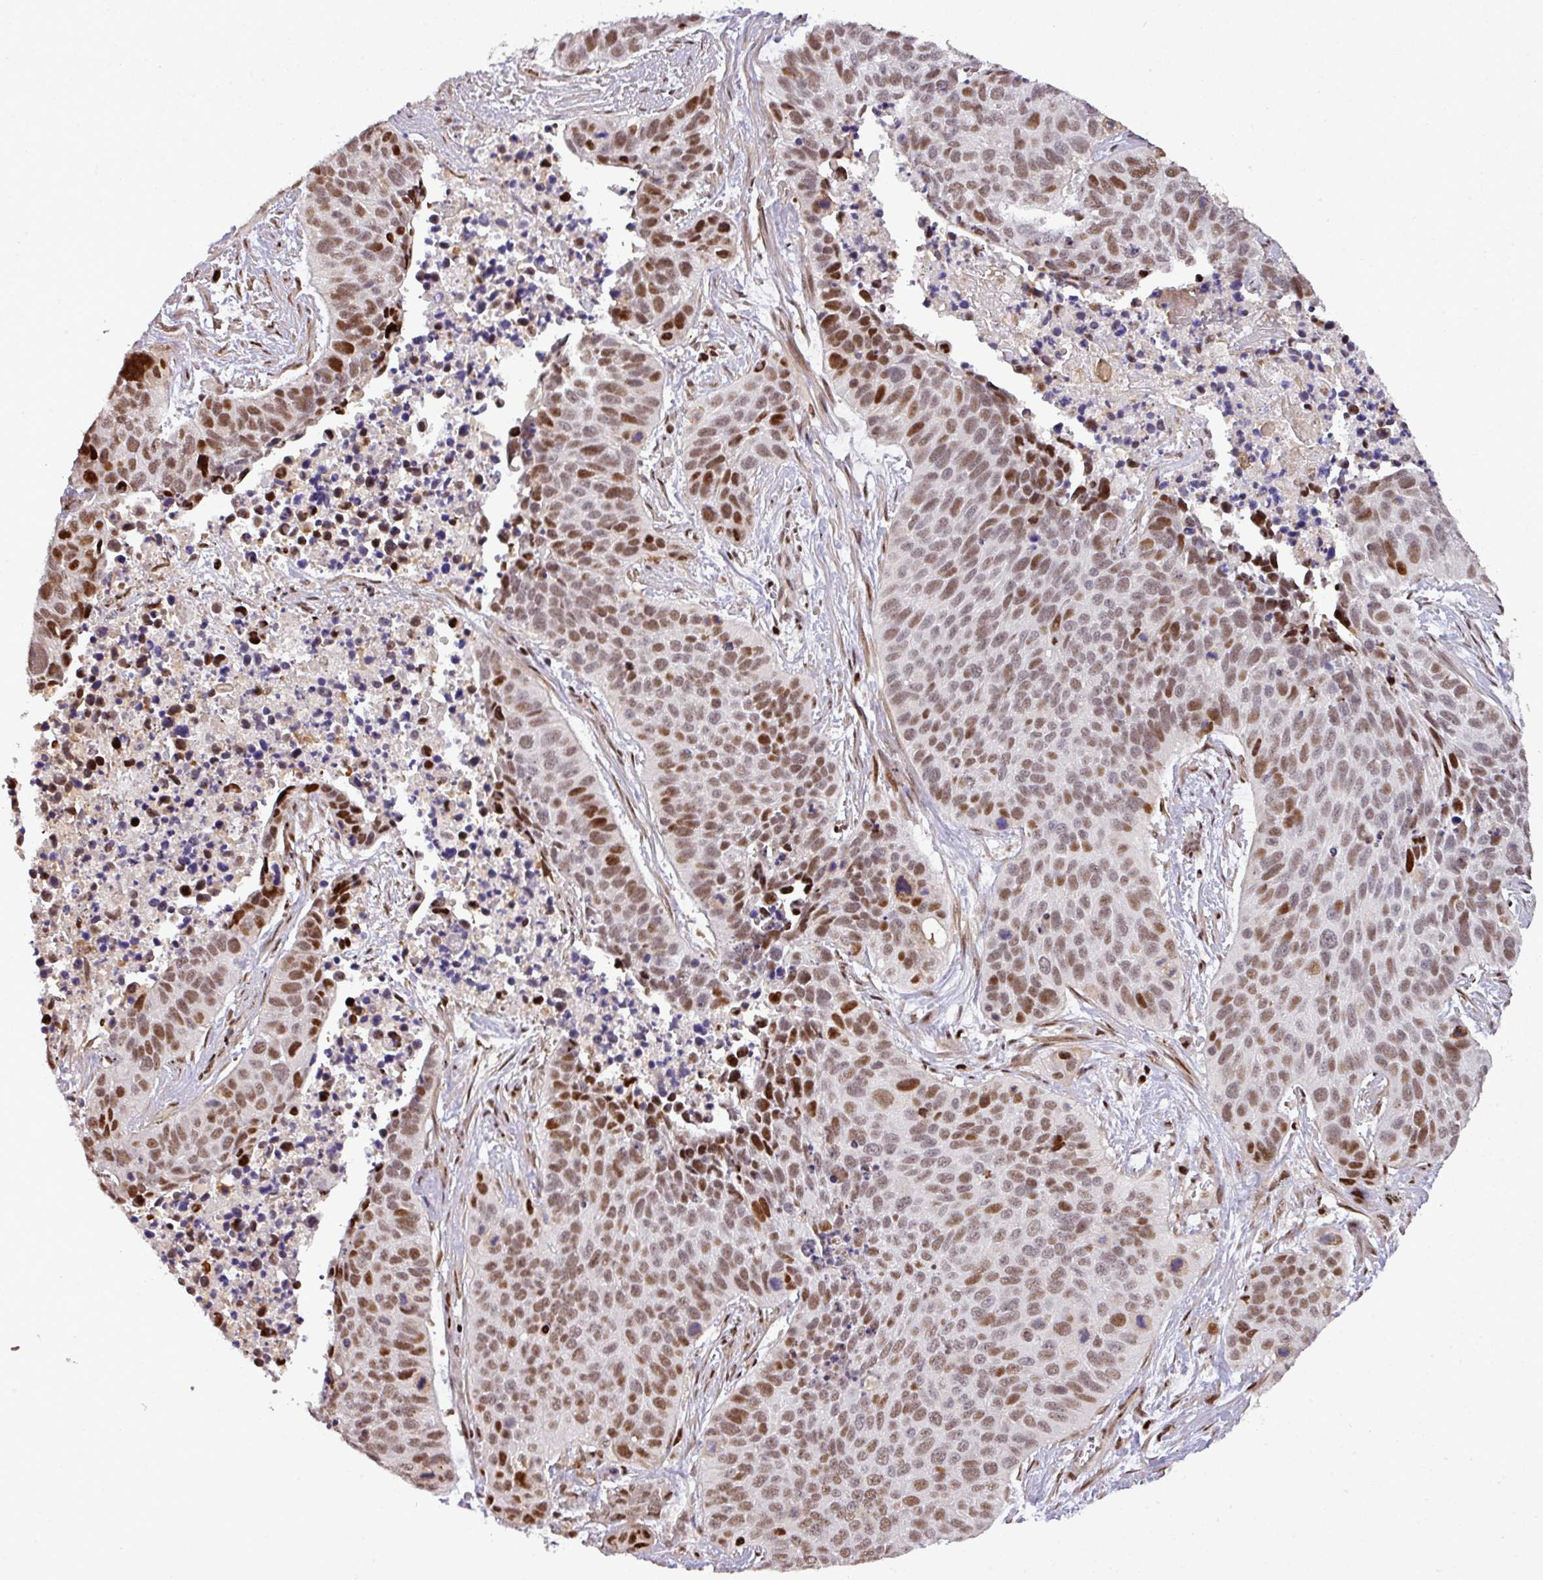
{"staining": {"intensity": "moderate", "quantity": ">75%", "location": "nuclear"}, "tissue": "lung cancer", "cell_type": "Tumor cells", "image_type": "cancer", "snomed": [{"axis": "morphology", "description": "Squamous cell carcinoma, NOS"}, {"axis": "topography", "description": "Lung"}], "caption": "This micrograph reveals immunohistochemistry (IHC) staining of squamous cell carcinoma (lung), with medium moderate nuclear positivity in approximately >75% of tumor cells.", "gene": "MYSM1", "patient": {"sex": "male", "age": 62}}